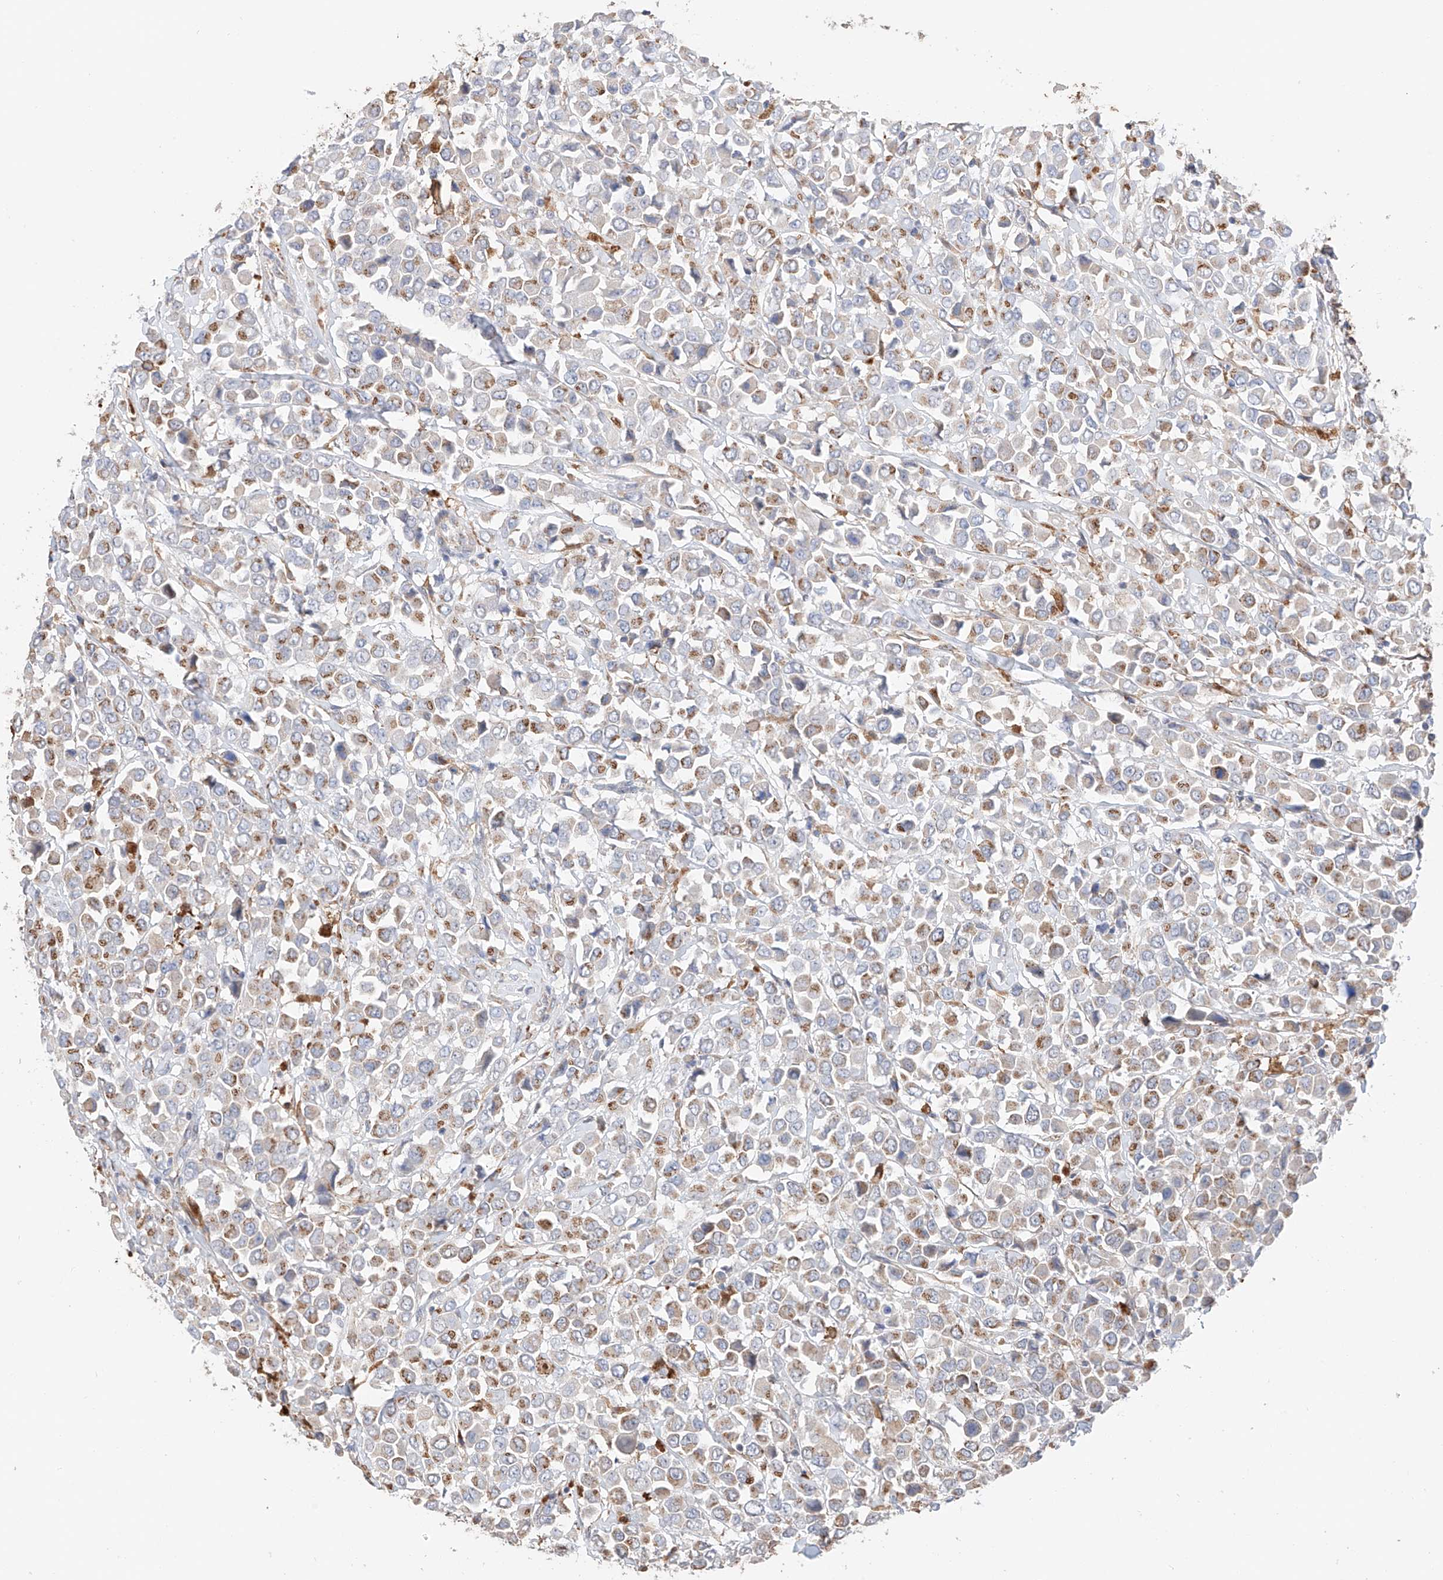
{"staining": {"intensity": "moderate", "quantity": "25%-75%", "location": "cytoplasmic/membranous"}, "tissue": "breast cancer", "cell_type": "Tumor cells", "image_type": "cancer", "snomed": [{"axis": "morphology", "description": "Duct carcinoma"}, {"axis": "topography", "description": "Breast"}], "caption": "Protein expression by IHC reveals moderate cytoplasmic/membranous expression in approximately 25%-75% of tumor cells in breast intraductal carcinoma.", "gene": "MOSPD1", "patient": {"sex": "female", "age": 61}}